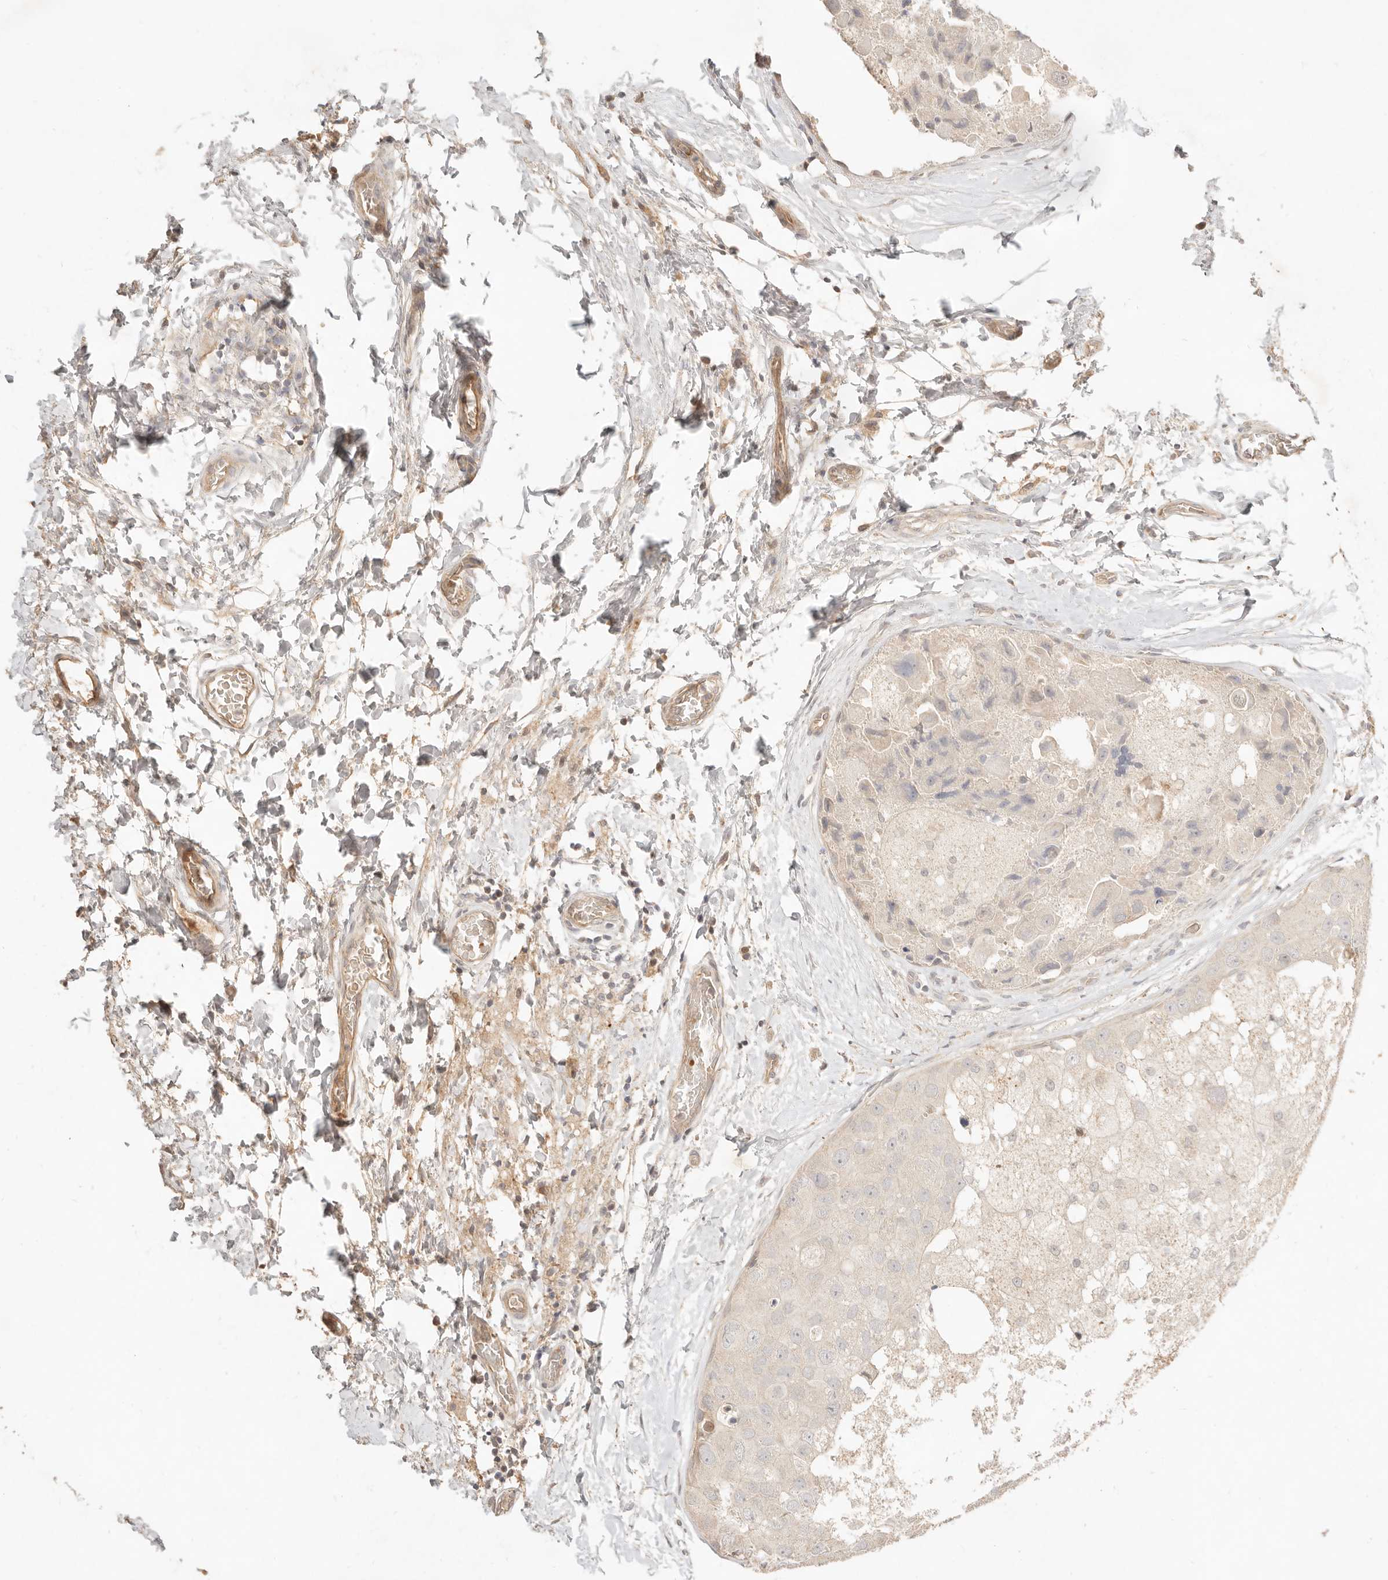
{"staining": {"intensity": "negative", "quantity": "none", "location": "none"}, "tissue": "breast cancer", "cell_type": "Tumor cells", "image_type": "cancer", "snomed": [{"axis": "morphology", "description": "Duct carcinoma"}, {"axis": "topography", "description": "Breast"}], "caption": "Immunohistochemistry image of human infiltrating ductal carcinoma (breast) stained for a protein (brown), which shows no expression in tumor cells.", "gene": "MEP1A", "patient": {"sex": "female", "age": 62}}